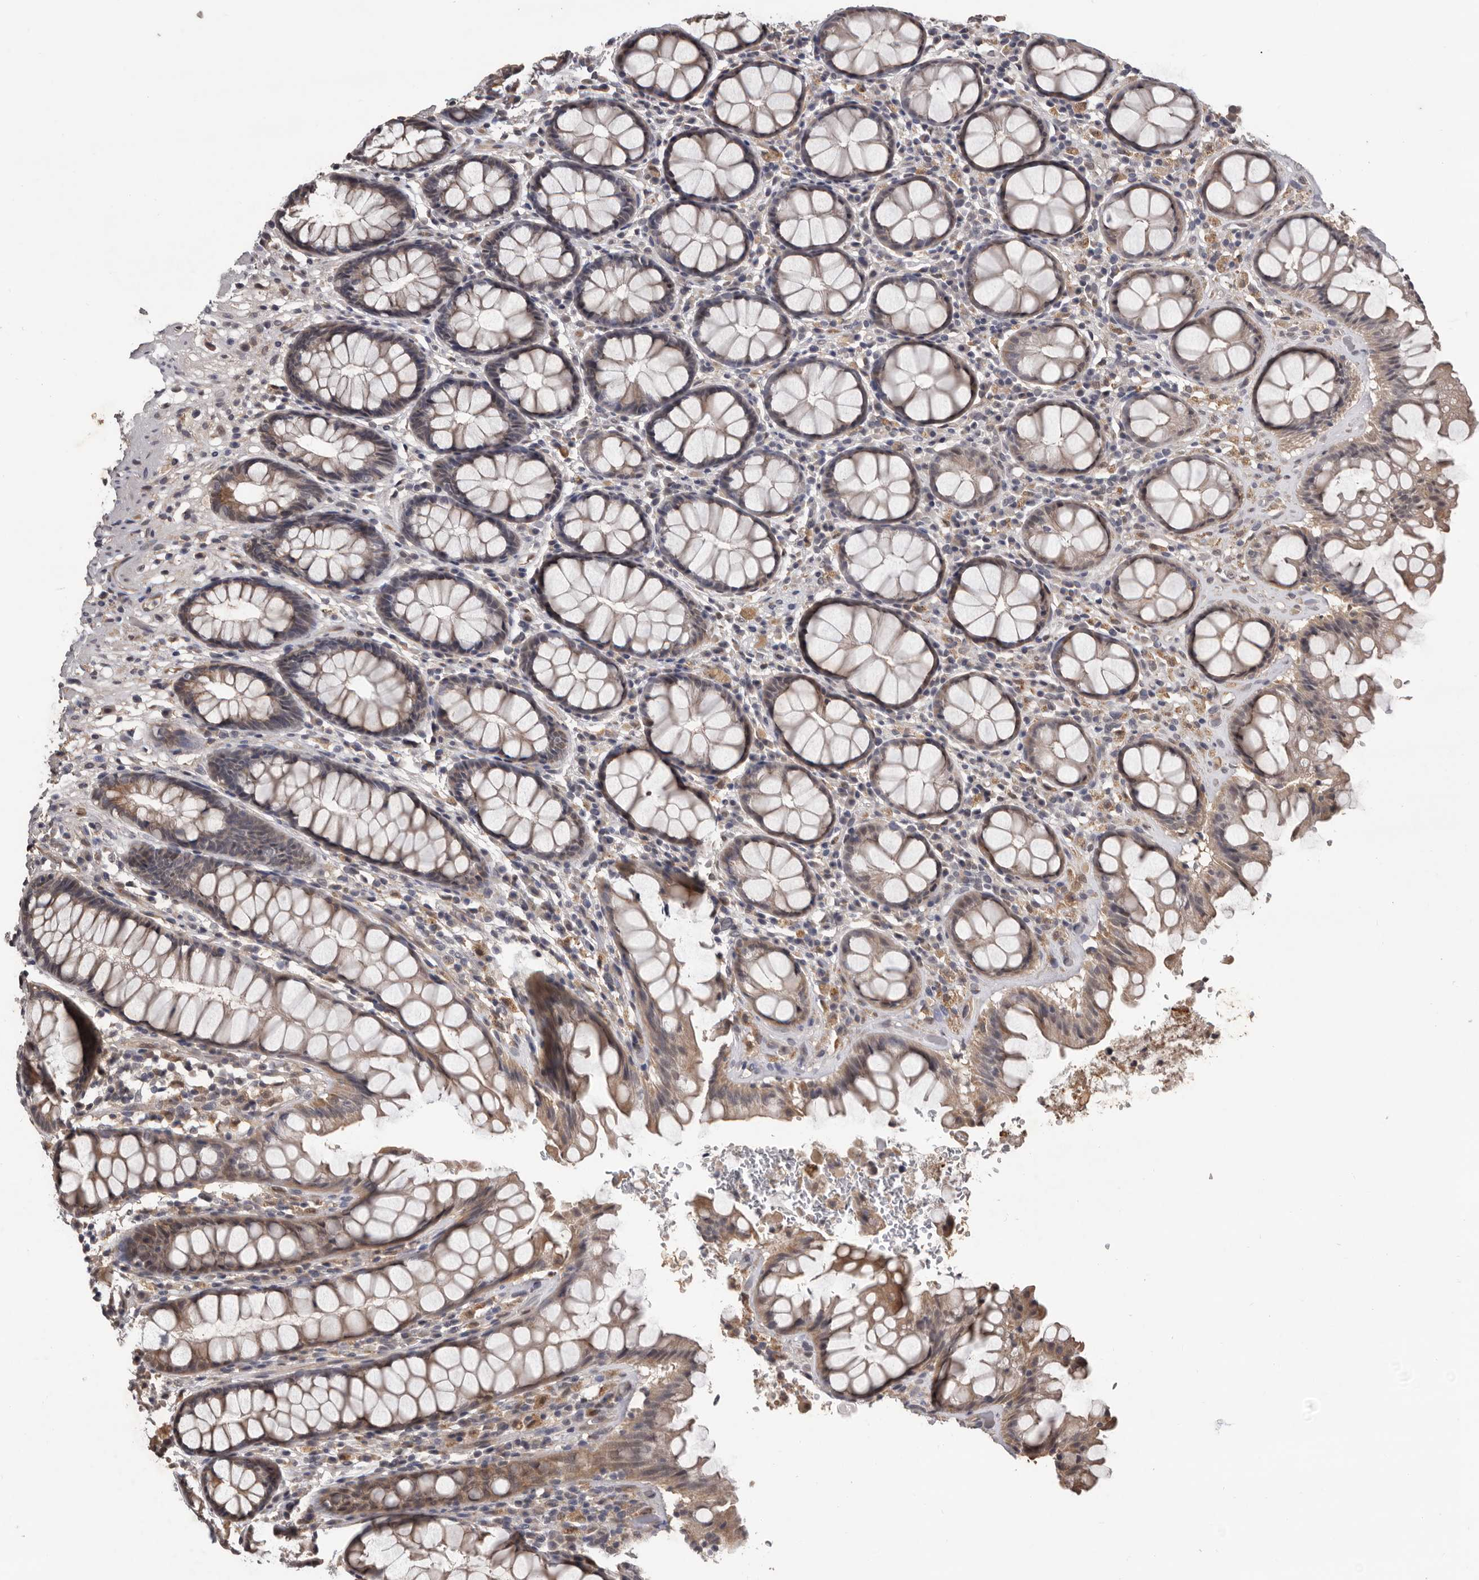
{"staining": {"intensity": "weak", "quantity": ">75%", "location": "cytoplasmic/membranous"}, "tissue": "rectum", "cell_type": "Glandular cells", "image_type": "normal", "snomed": [{"axis": "morphology", "description": "Normal tissue, NOS"}, {"axis": "topography", "description": "Rectum"}], "caption": "Rectum stained for a protein (brown) shows weak cytoplasmic/membranous positive positivity in about >75% of glandular cells.", "gene": "AHR", "patient": {"sex": "male", "age": 64}}